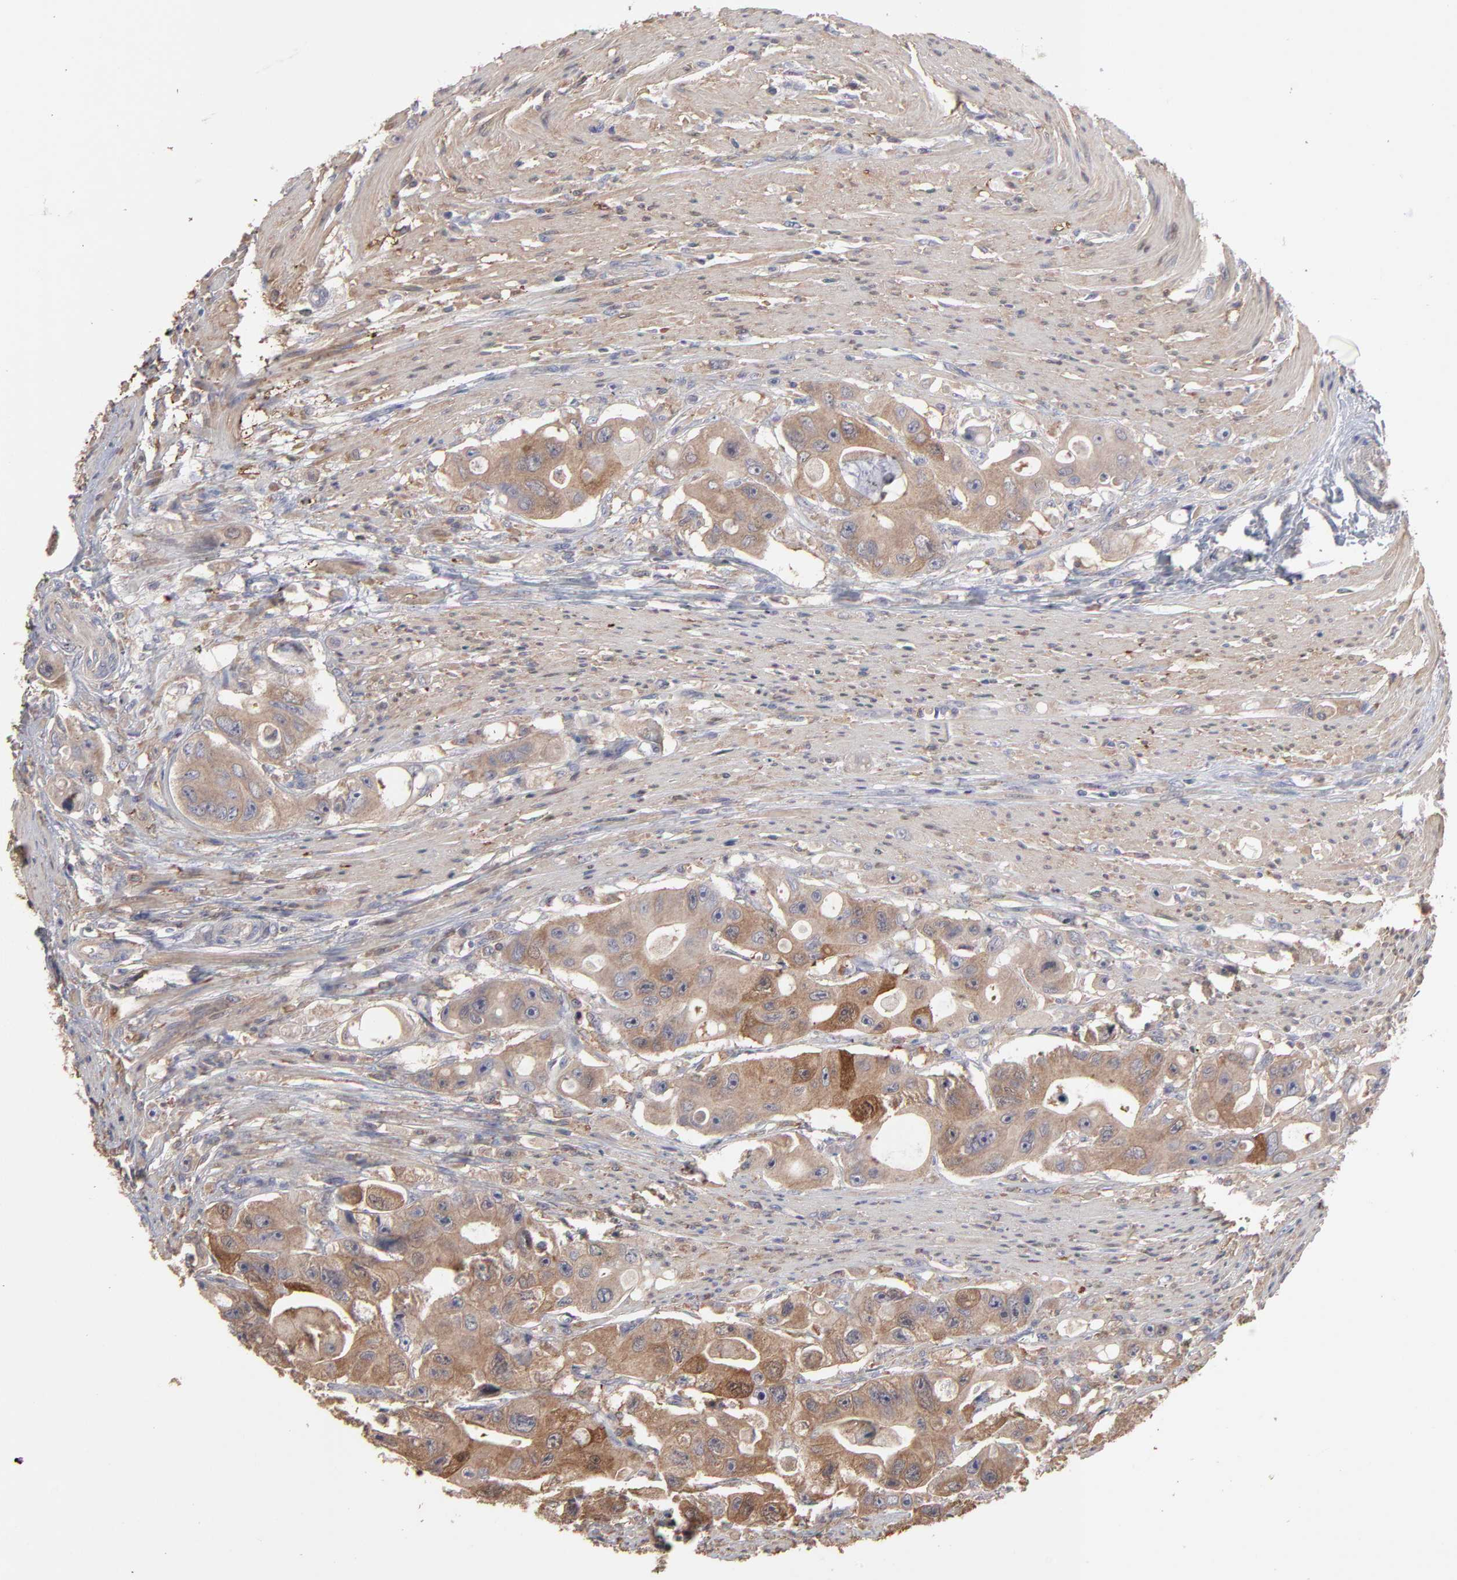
{"staining": {"intensity": "moderate", "quantity": ">75%", "location": "cytoplasmic/membranous"}, "tissue": "colorectal cancer", "cell_type": "Tumor cells", "image_type": "cancer", "snomed": [{"axis": "morphology", "description": "Adenocarcinoma, NOS"}, {"axis": "topography", "description": "Colon"}], "caption": "Tumor cells demonstrate moderate cytoplasmic/membranous expression in approximately >75% of cells in colorectal adenocarcinoma. The protein of interest is shown in brown color, while the nuclei are stained blue.", "gene": "TANGO2", "patient": {"sex": "female", "age": 46}}